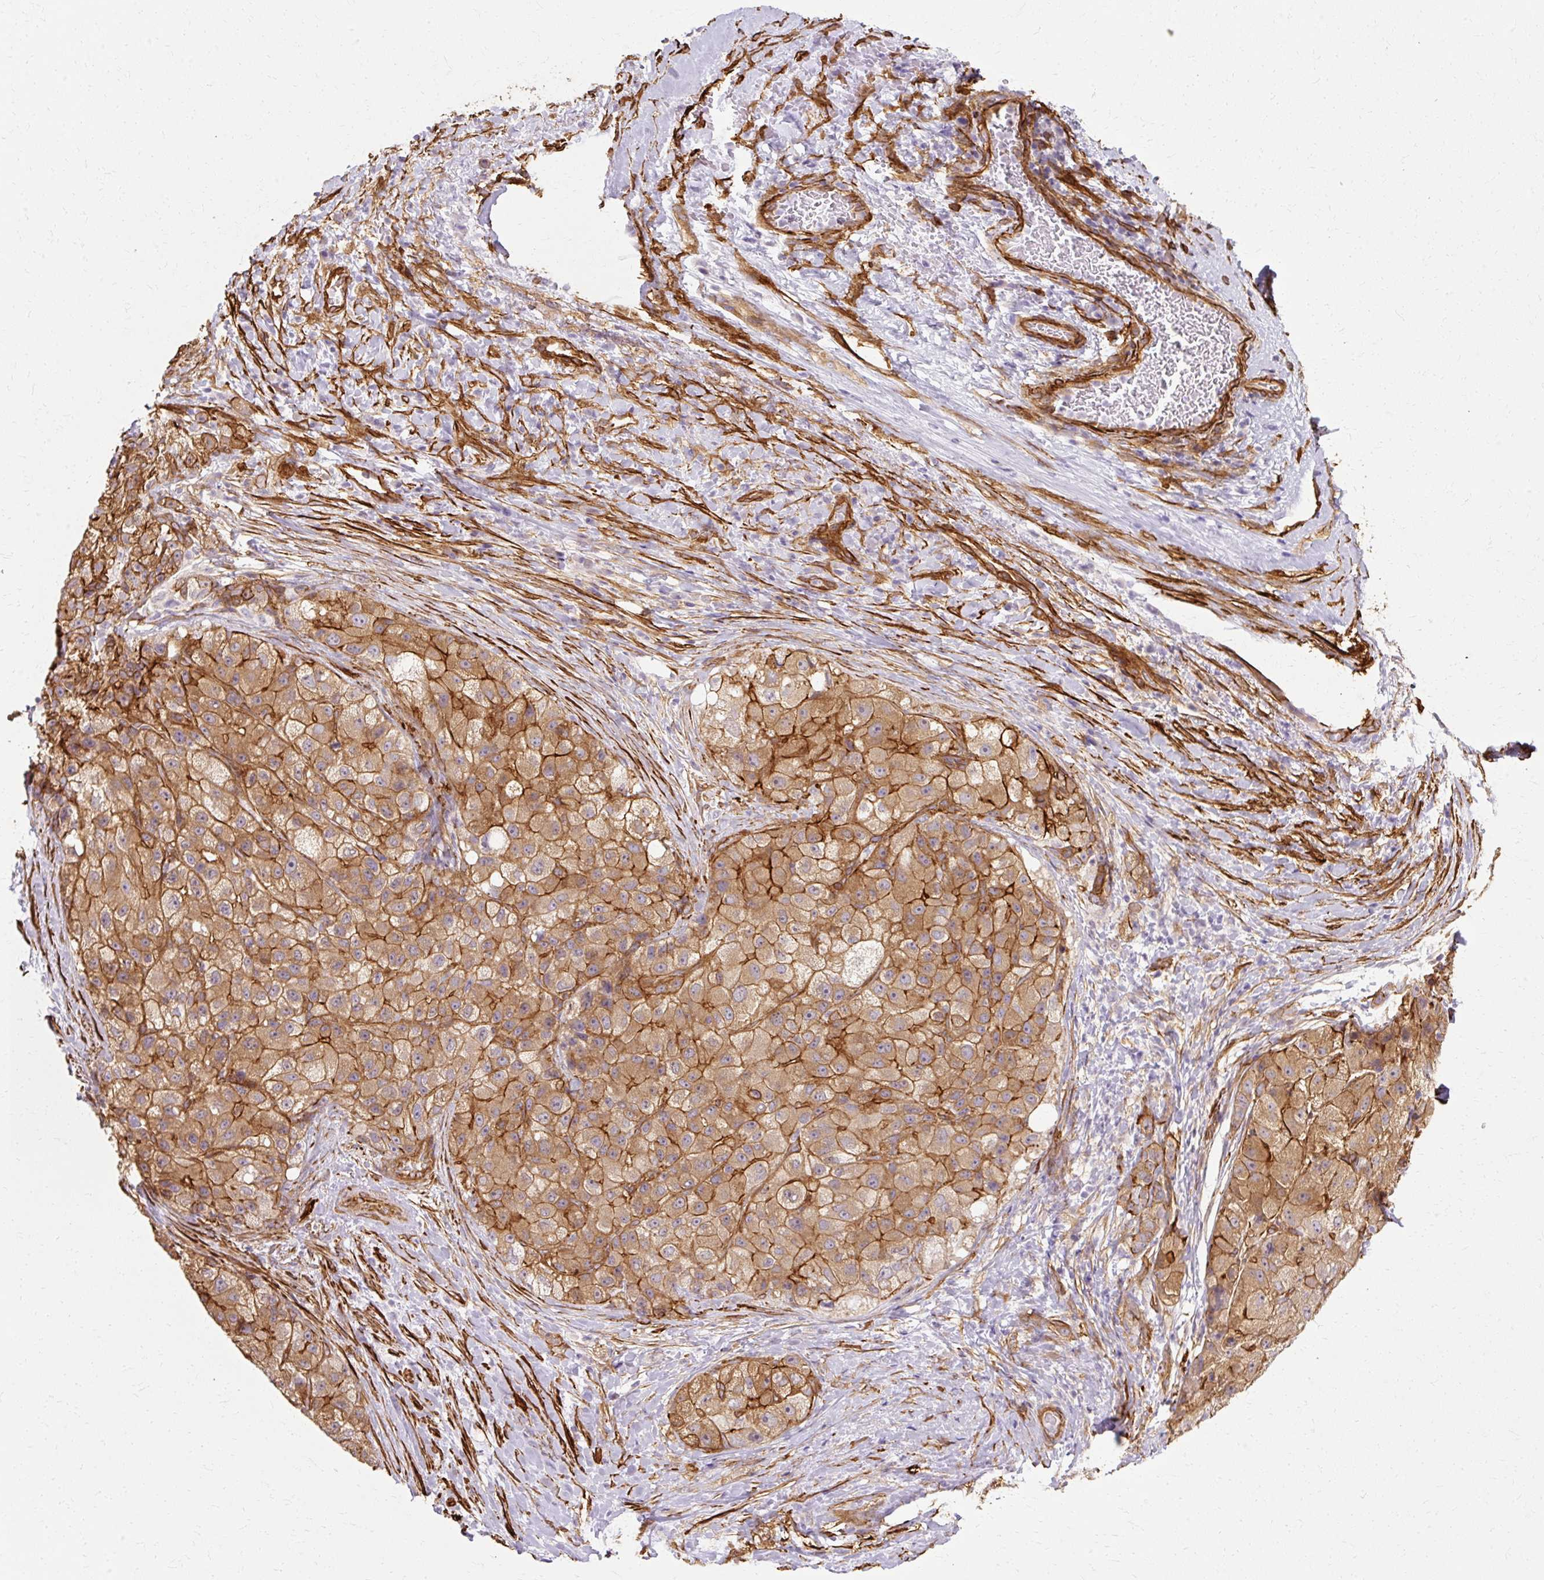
{"staining": {"intensity": "moderate", "quantity": ">75%", "location": "cytoplasmic/membranous"}, "tissue": "liver cancer", "cell_type": "Tumor cells", "image_type": "cancer", "snomed": [{"axis": "morphology", "description": "Carcinoma, Hepatocellular, NOS"}, {"axis": "topography", "description": "Liver"}], "caption": "The histopathology image reveals immunohistochemical staining of hepatocellular carcinoma (liver). There is moderate cytoplasmic/membranous expression is present in approximately >75% of tumor cells. (Stains: DAB in brown, nuclei in blue, Microscopy: brightfield microscopy at high magnification).", "gene": "CNN3", "patient": {"sex": "male", "age": 80}}